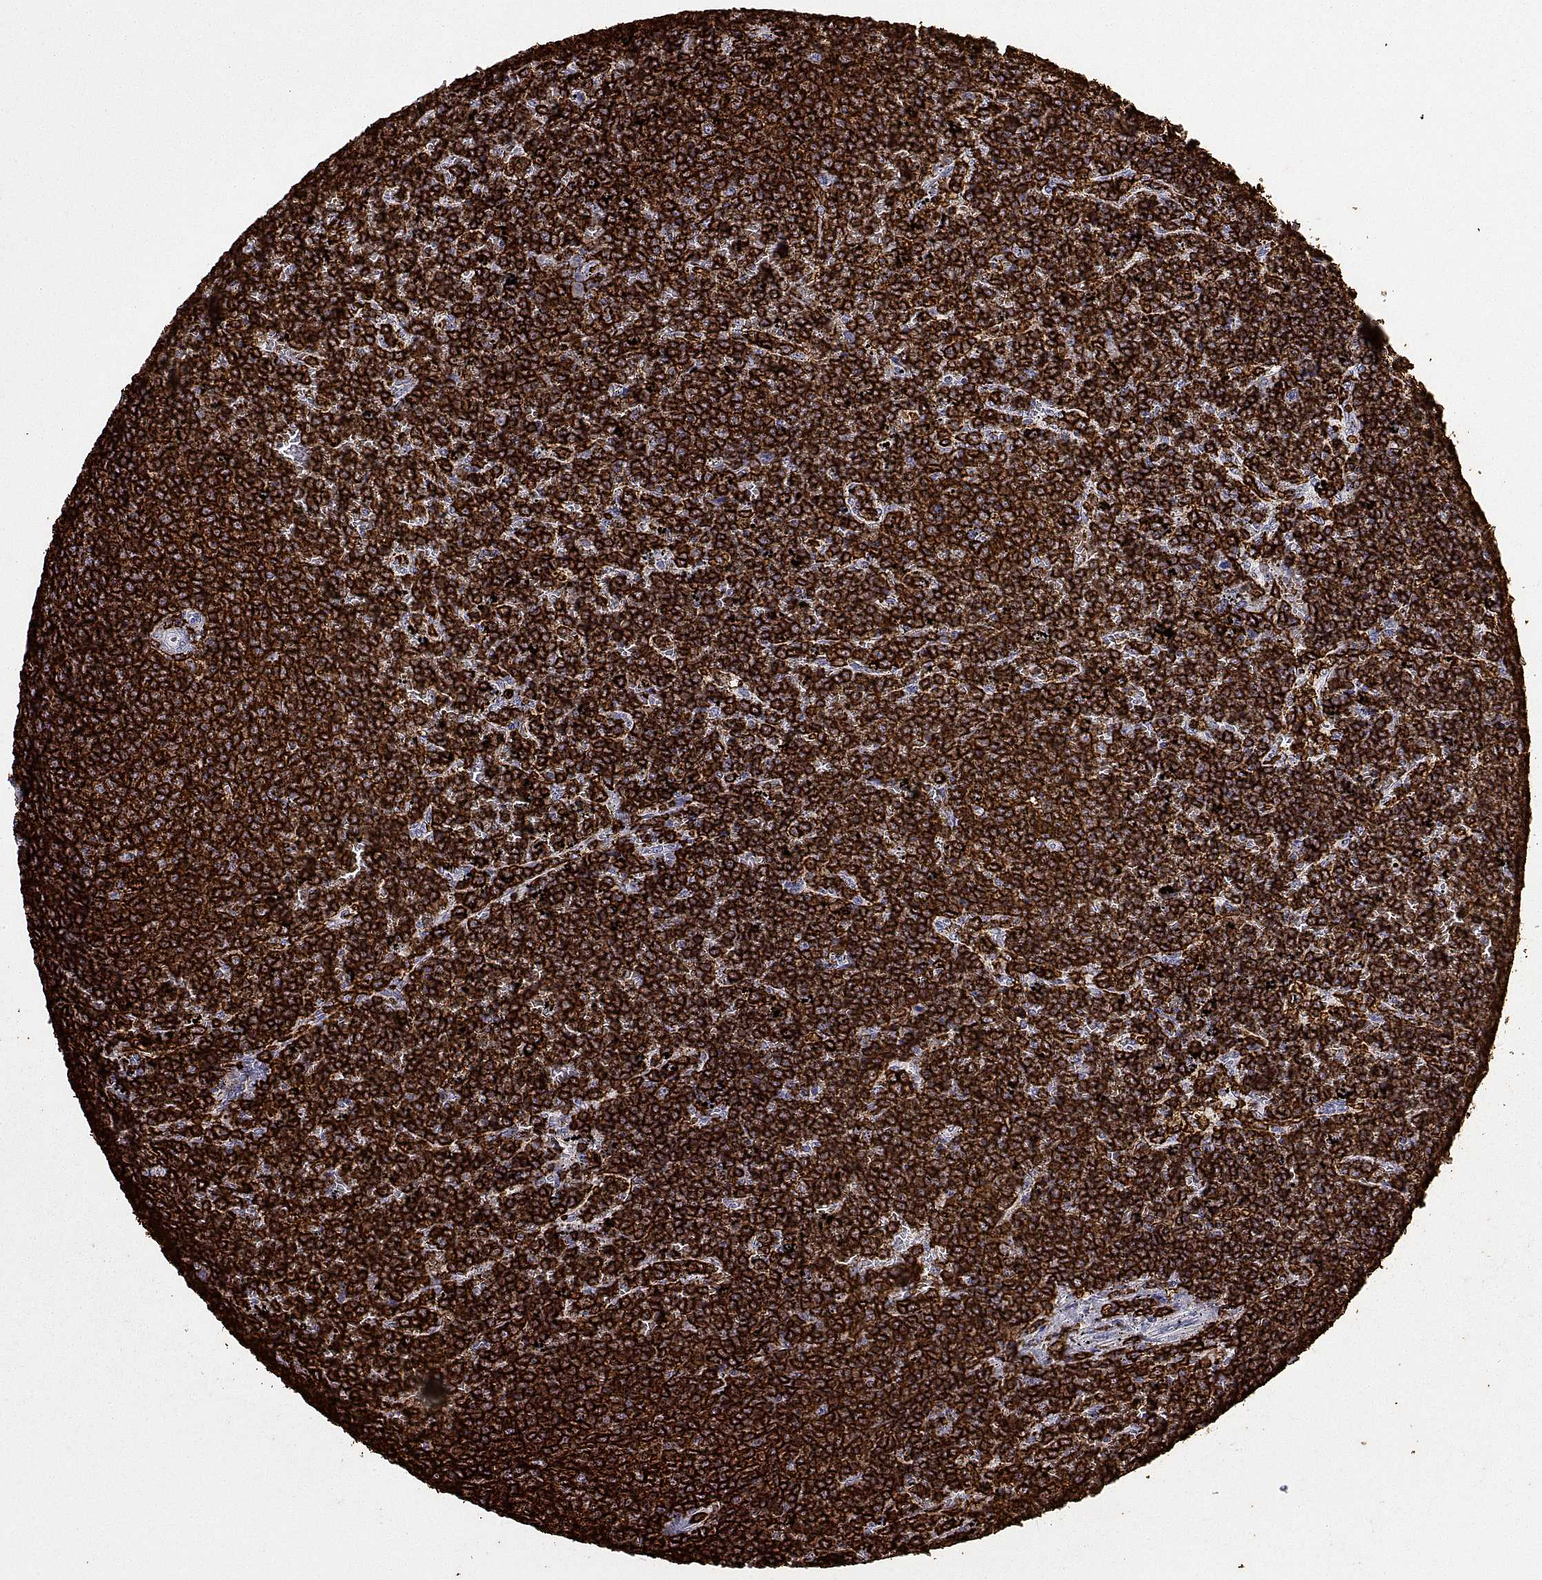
{"staining": {"intensity": "strong", "quantity": ">75%", "location": "cytoplasmic/membranous"}, "tissue": "lymphoma", "cell_type": "Tumor cells", "image_type": "cancer", "snomed": [{"axis": "morphology", "description": "Malignant lymphoma, non-Hodgkin's type, Low grade"}, {"axis": "topography", "description": "Spleen"}], "caption": "A brown stain highlights strong cytoplasmic/membranous positivity of a protein in human malignant lymphoma, non-Hodgkin's type (low-grade) tumor cells. The protein is stained brown, and the nuclei are stained in blue (DAB (3,3'-diaminobenzidine) IHC with brightfield microscopy, high magnification).", "gene": "MS4A1", "patient": {"sex": "female", "age": 77}}